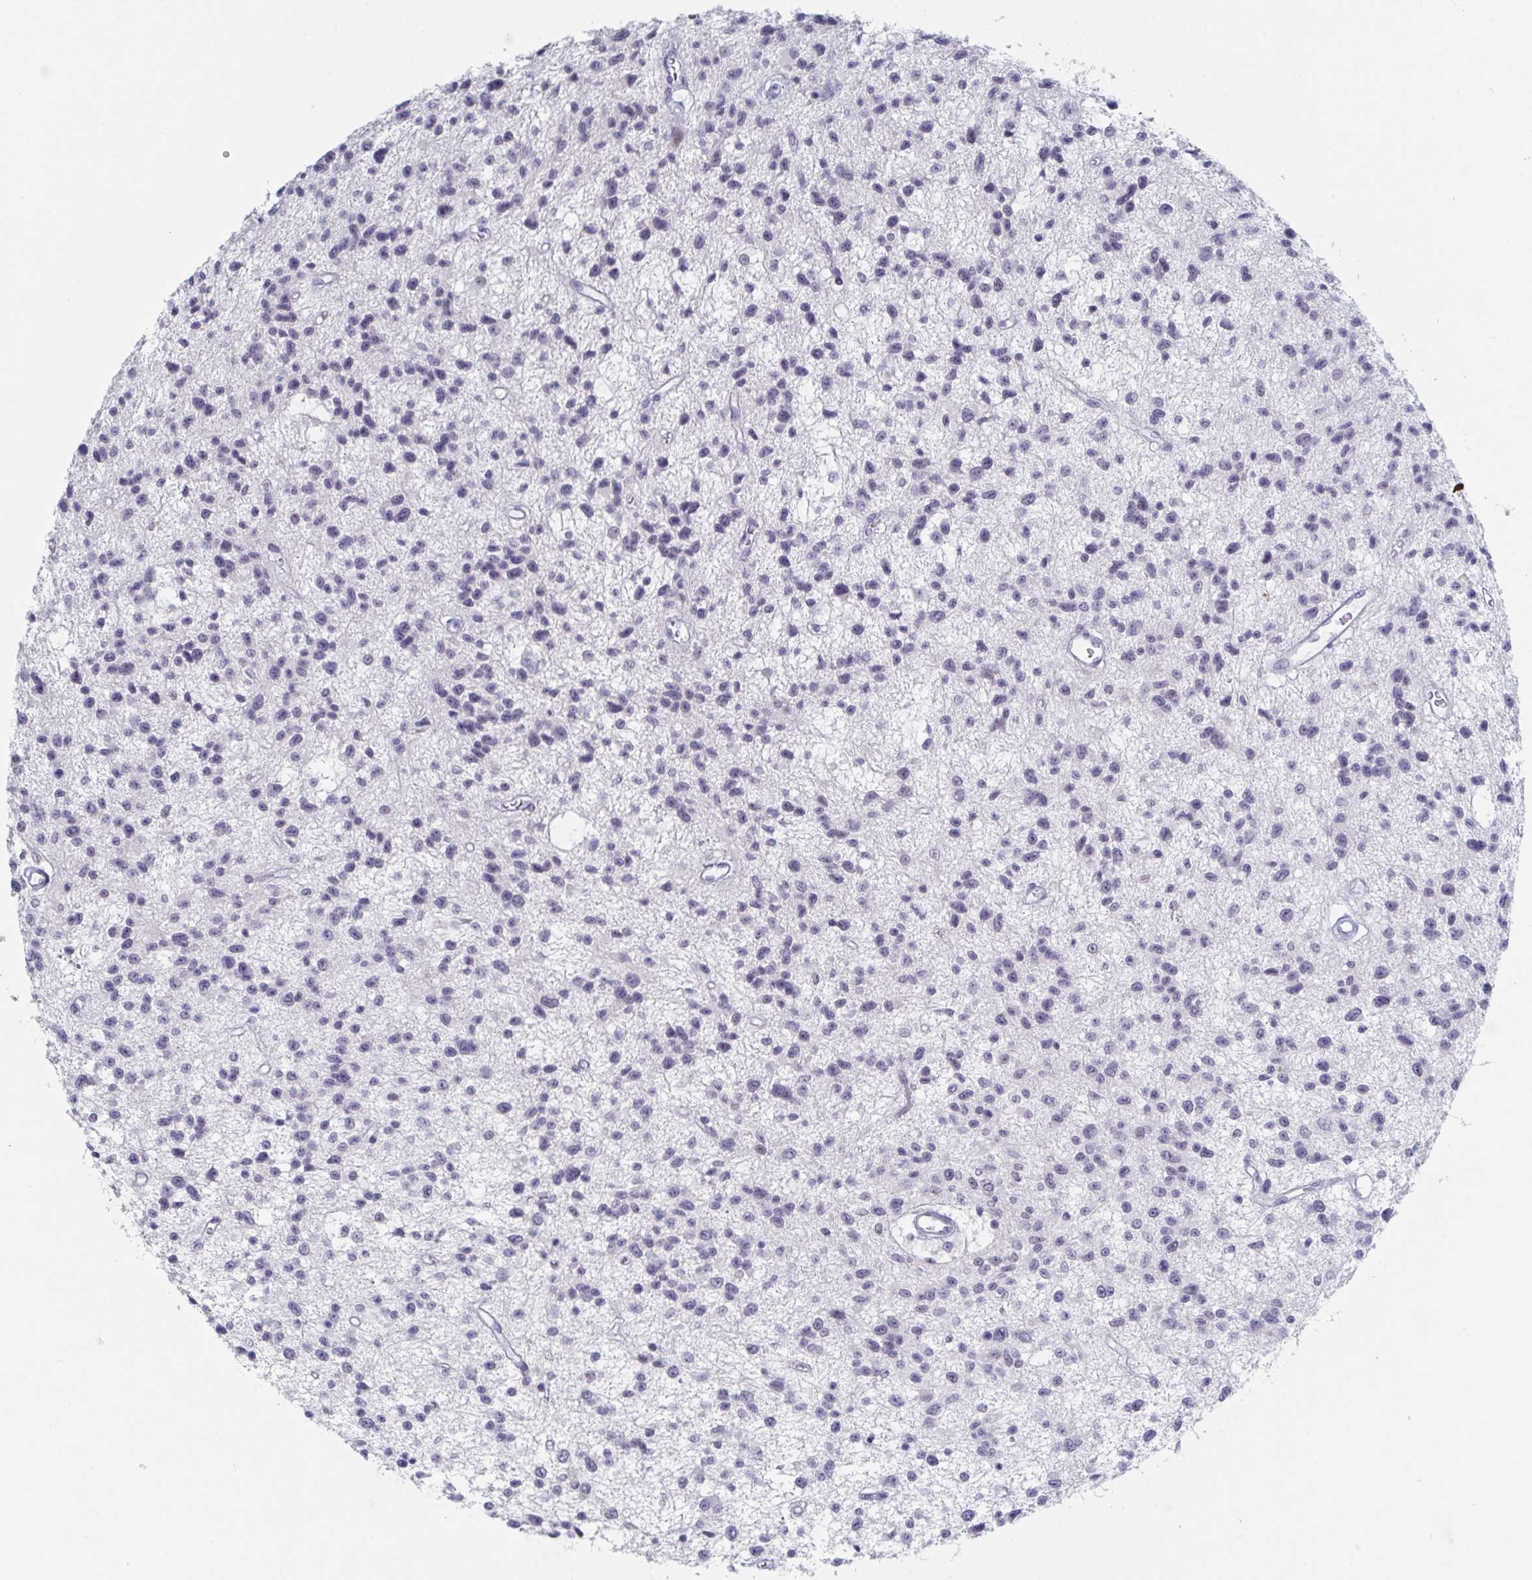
{"staining": {"intensity": "weak", "quantity": "<25%", "location": "nuclear"}, "tissue": "glioma", "cell_type": "Tumor cells", "image_type": "cancer", "snomed": [{"axis": "morphology", "description": "Glioma, malignant, Low grade"}, {"axis": "topography", "description": "Brain"}], "caption": "The micrograph reveals no significant positivity in tumor cells of glioma.", "gene": "NR1H2", "patient": {"sex": "male", "age": 43}}